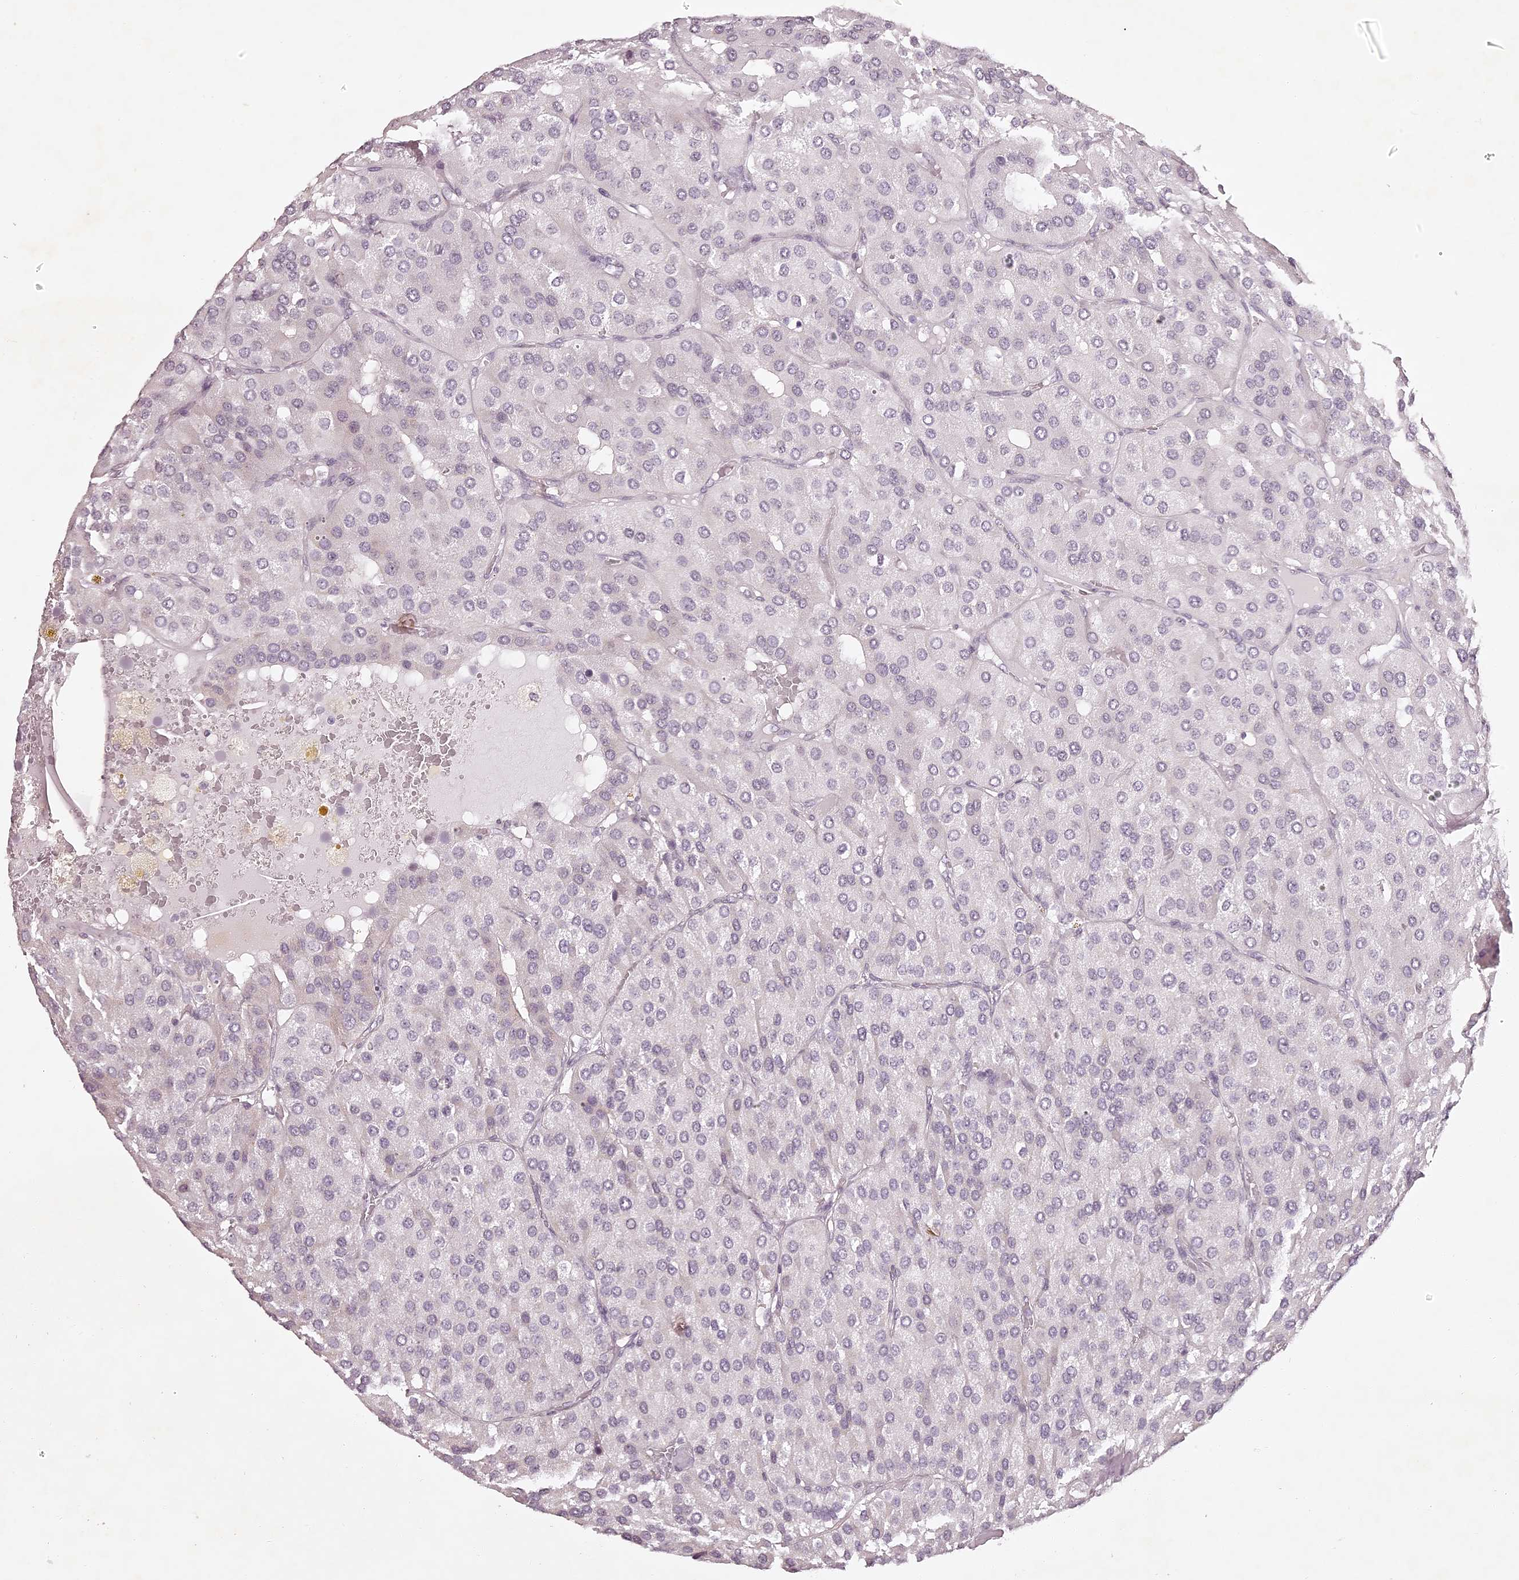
{"staining": {"intensity": "negative", "quantity": "none", "location": "none"}, "tissue": "parathyroid gland", "cell_type": "Glandular cells", "image_type": "normal", "snomed": [{"axis": "morphology", "description": "Normal tissue, NOS"}, {"axis": "morphology", "description": "Adenoma, NOS"}, {"axis": "topography", "description": "Parathyroid gland"}], "caption": "The immunohistochemistry (IHC) micrograph has no significant staining in glandular cells of parathyroid gland. (Immunohistochemistry (ihc), brightfield microscopy, high magnification).", "gene": "ELAPOR1", "patient": {"sex": "female", "age": 86}}